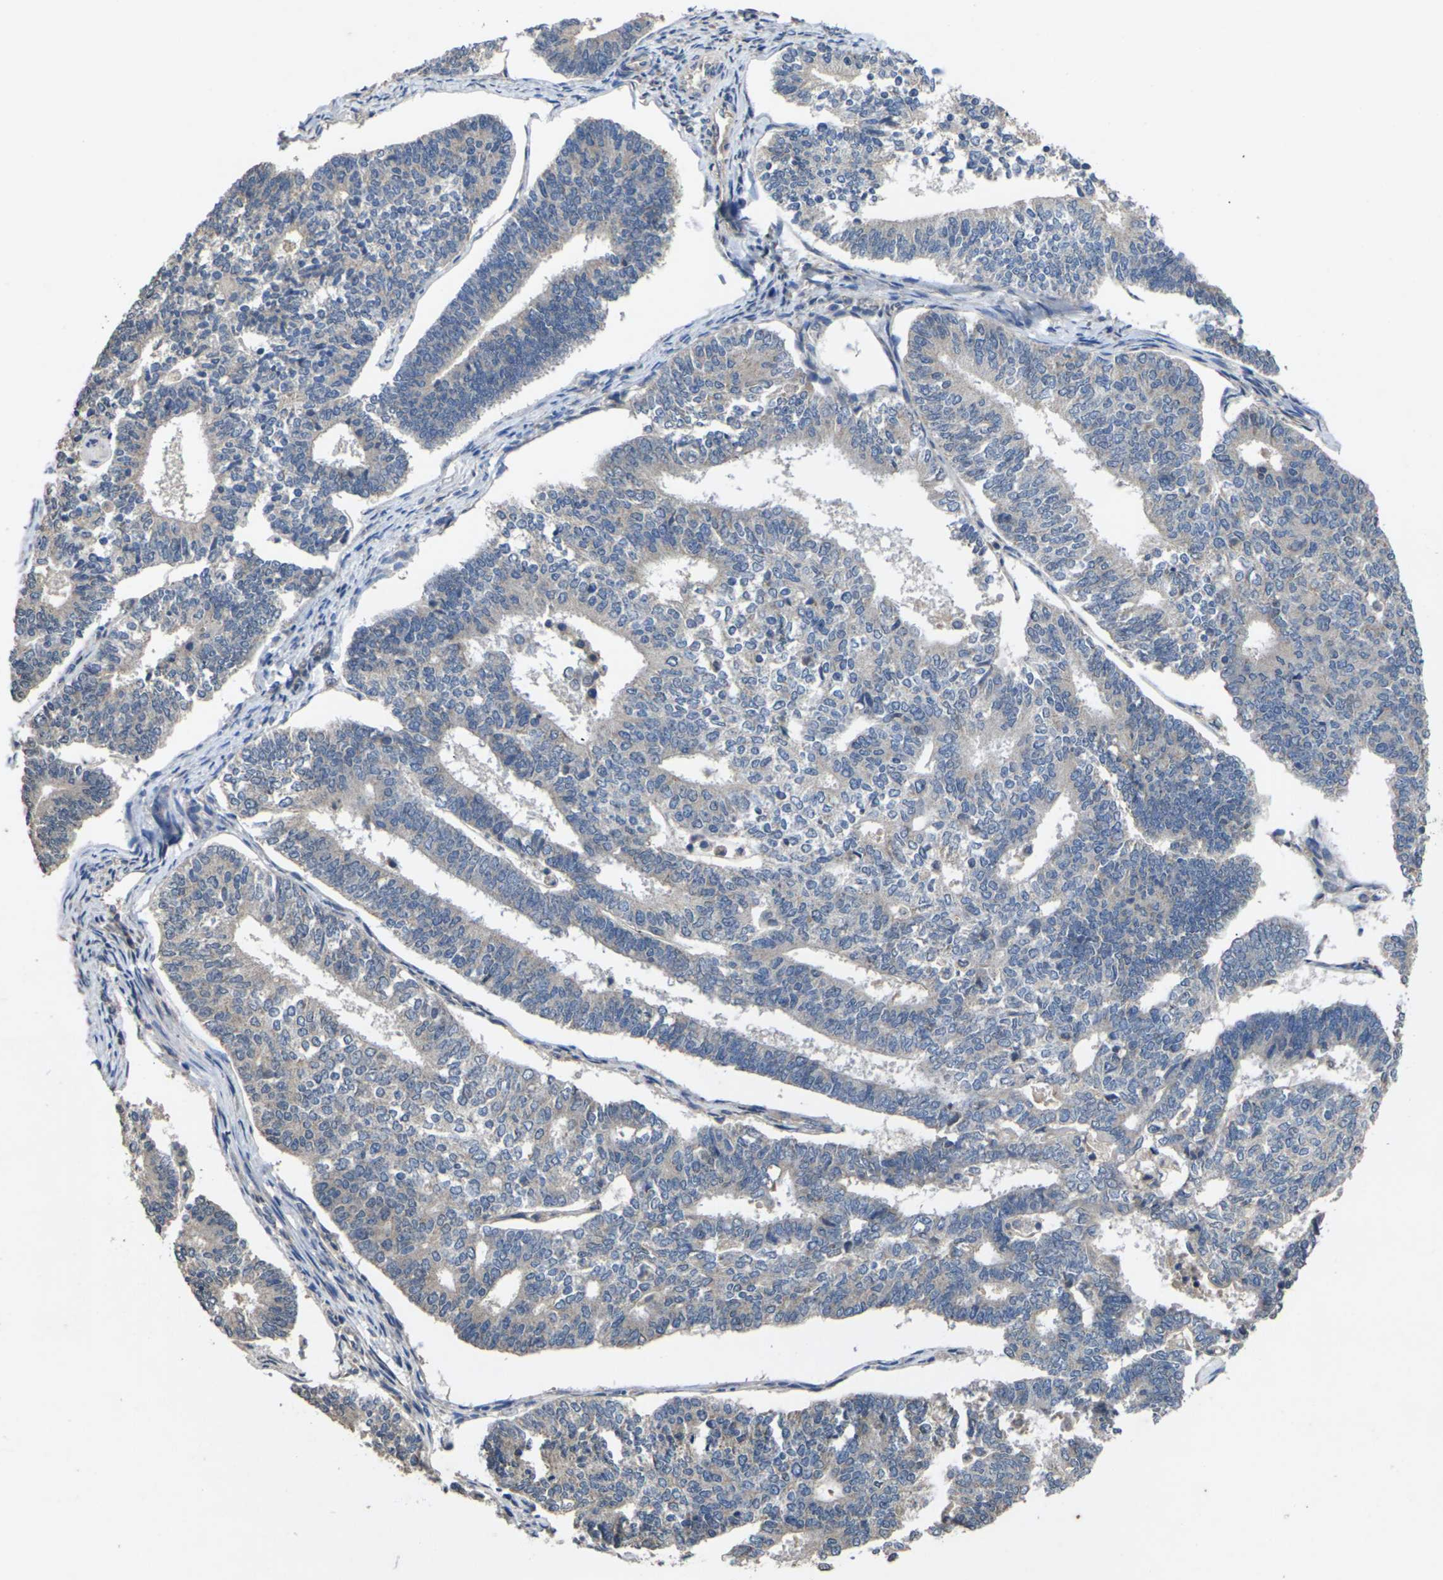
{"staining": {"intensity": "negative", "quantity": "none", "location": "none"}, "tissue": "endometrial cancer", "cell_type": "Tumor cells", "image_type": "cancer", "snomed": [{"axis": "morphology", "description": "Adenocarcinoma, NOS"}, {"axis": "topography", "description": "Endometrium"}], "caption": "A micrograph of human endometrial adenocarcinoma is negative for staining in tumor cells. (Stains: DAB (3,3'-diaminobenzidine) IHC with hematoxylin counter stain, Microscopy: brightfield microscopy at high magnification).", "gene": "SLC2A2", "patient": {"sex": "female", "age": 70}}